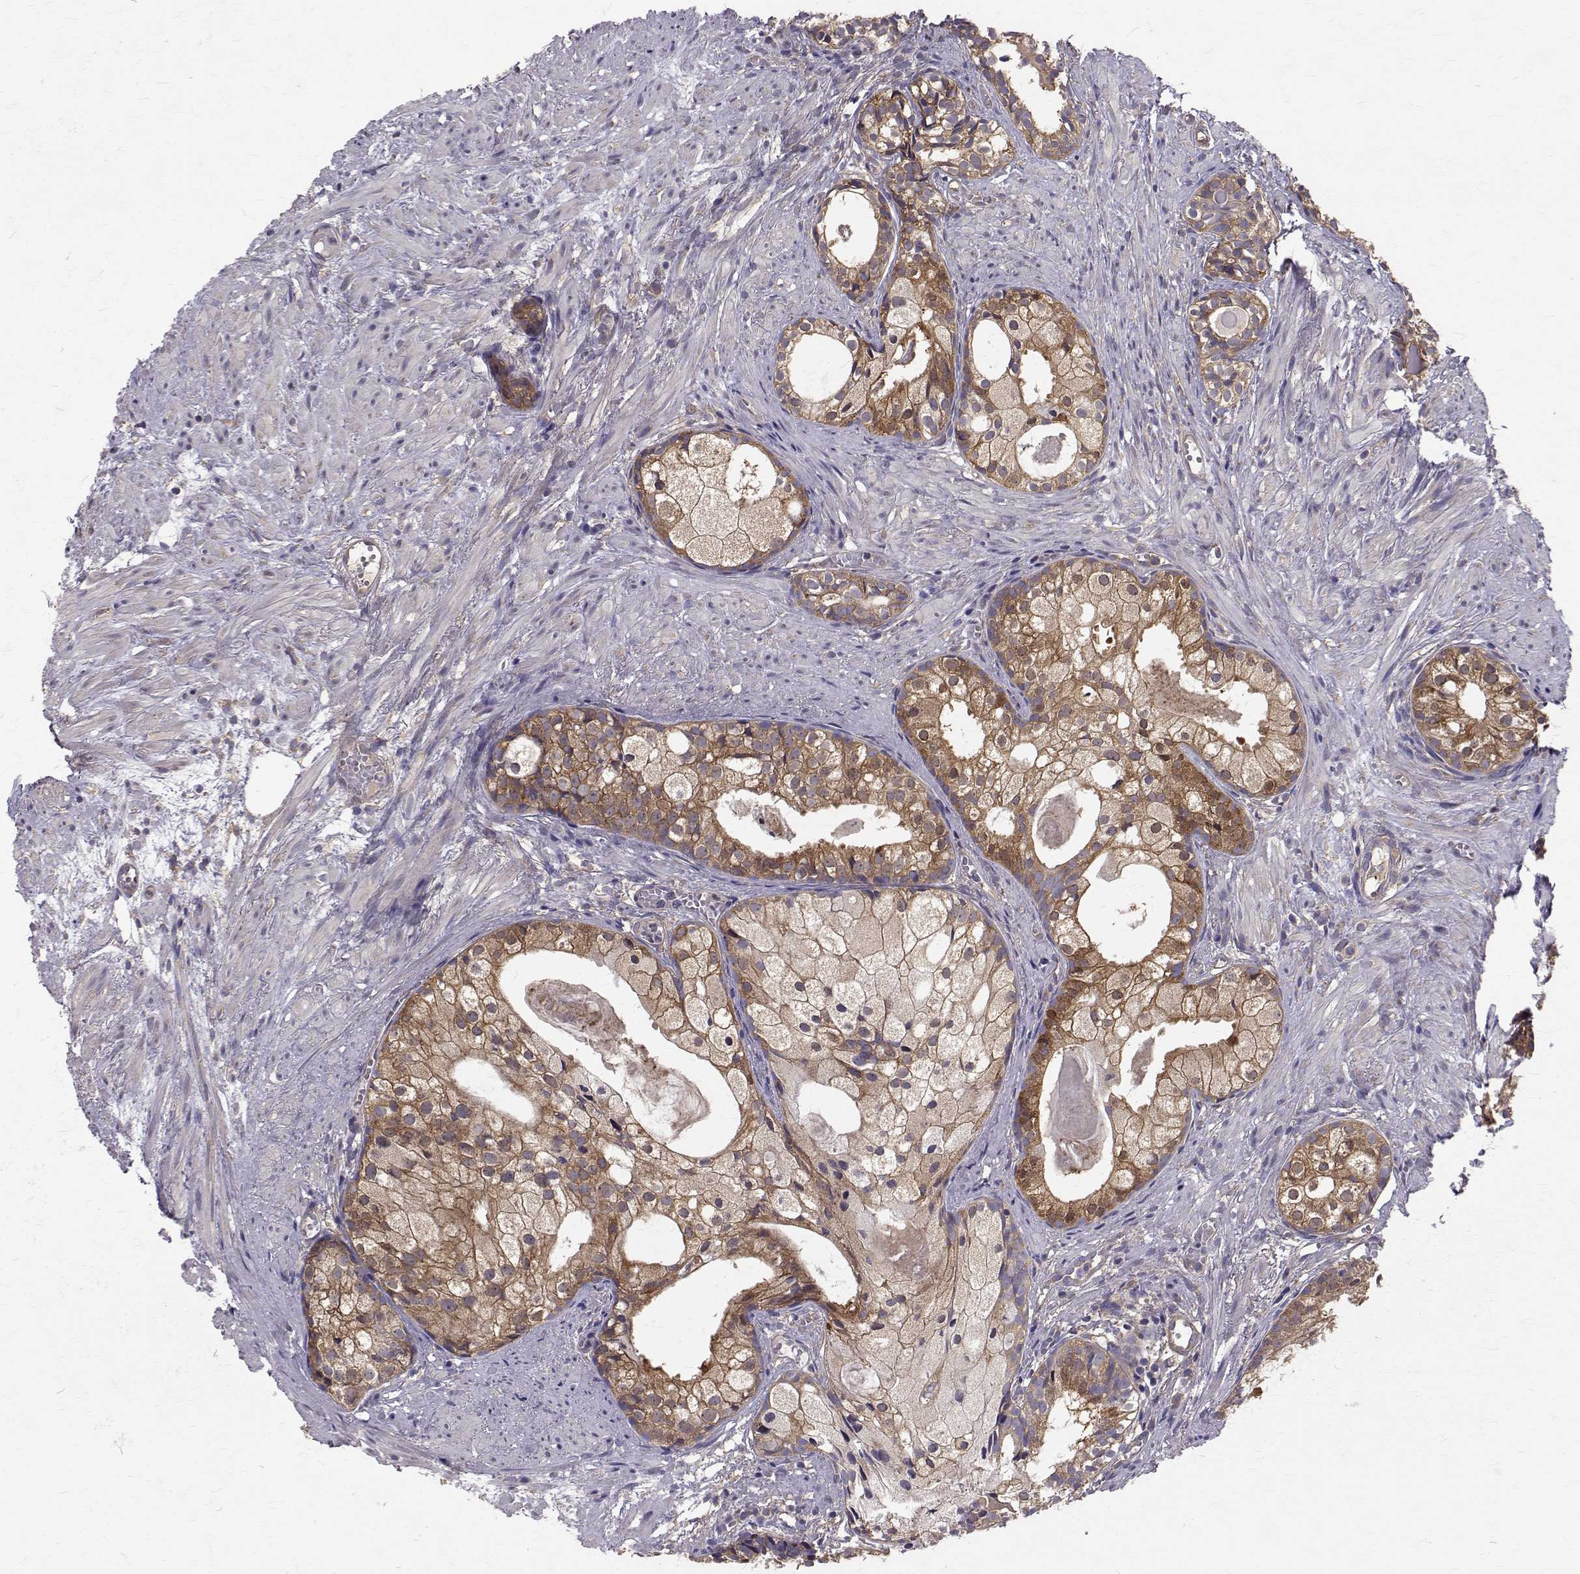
{"staining": {"intensity": "moderate", "quantity": ">75%", "location": "cytoplasmic/membranous"}, "tissue": "prostate cancer", "cell_type": "Tumor cells", "image_type": "cancer", "snomed": [{"axis": "morphology", "description": "Adenocarcinoma, High grade"}, {"axis": "topography", "description": "Prostate"}], "caption": "Tumor cells demonstrate moderate cytoplasmic/membranous staining in approximately >75% of cells in prostate cancer (adenocarcinoma (high-grade)). Using DAB (brown) and hematoxylin (blue) stains, captured at high magnification using brightfield microscopy.", "gene": "FARSB", "patient": {"sex": "male", "age": 85}}